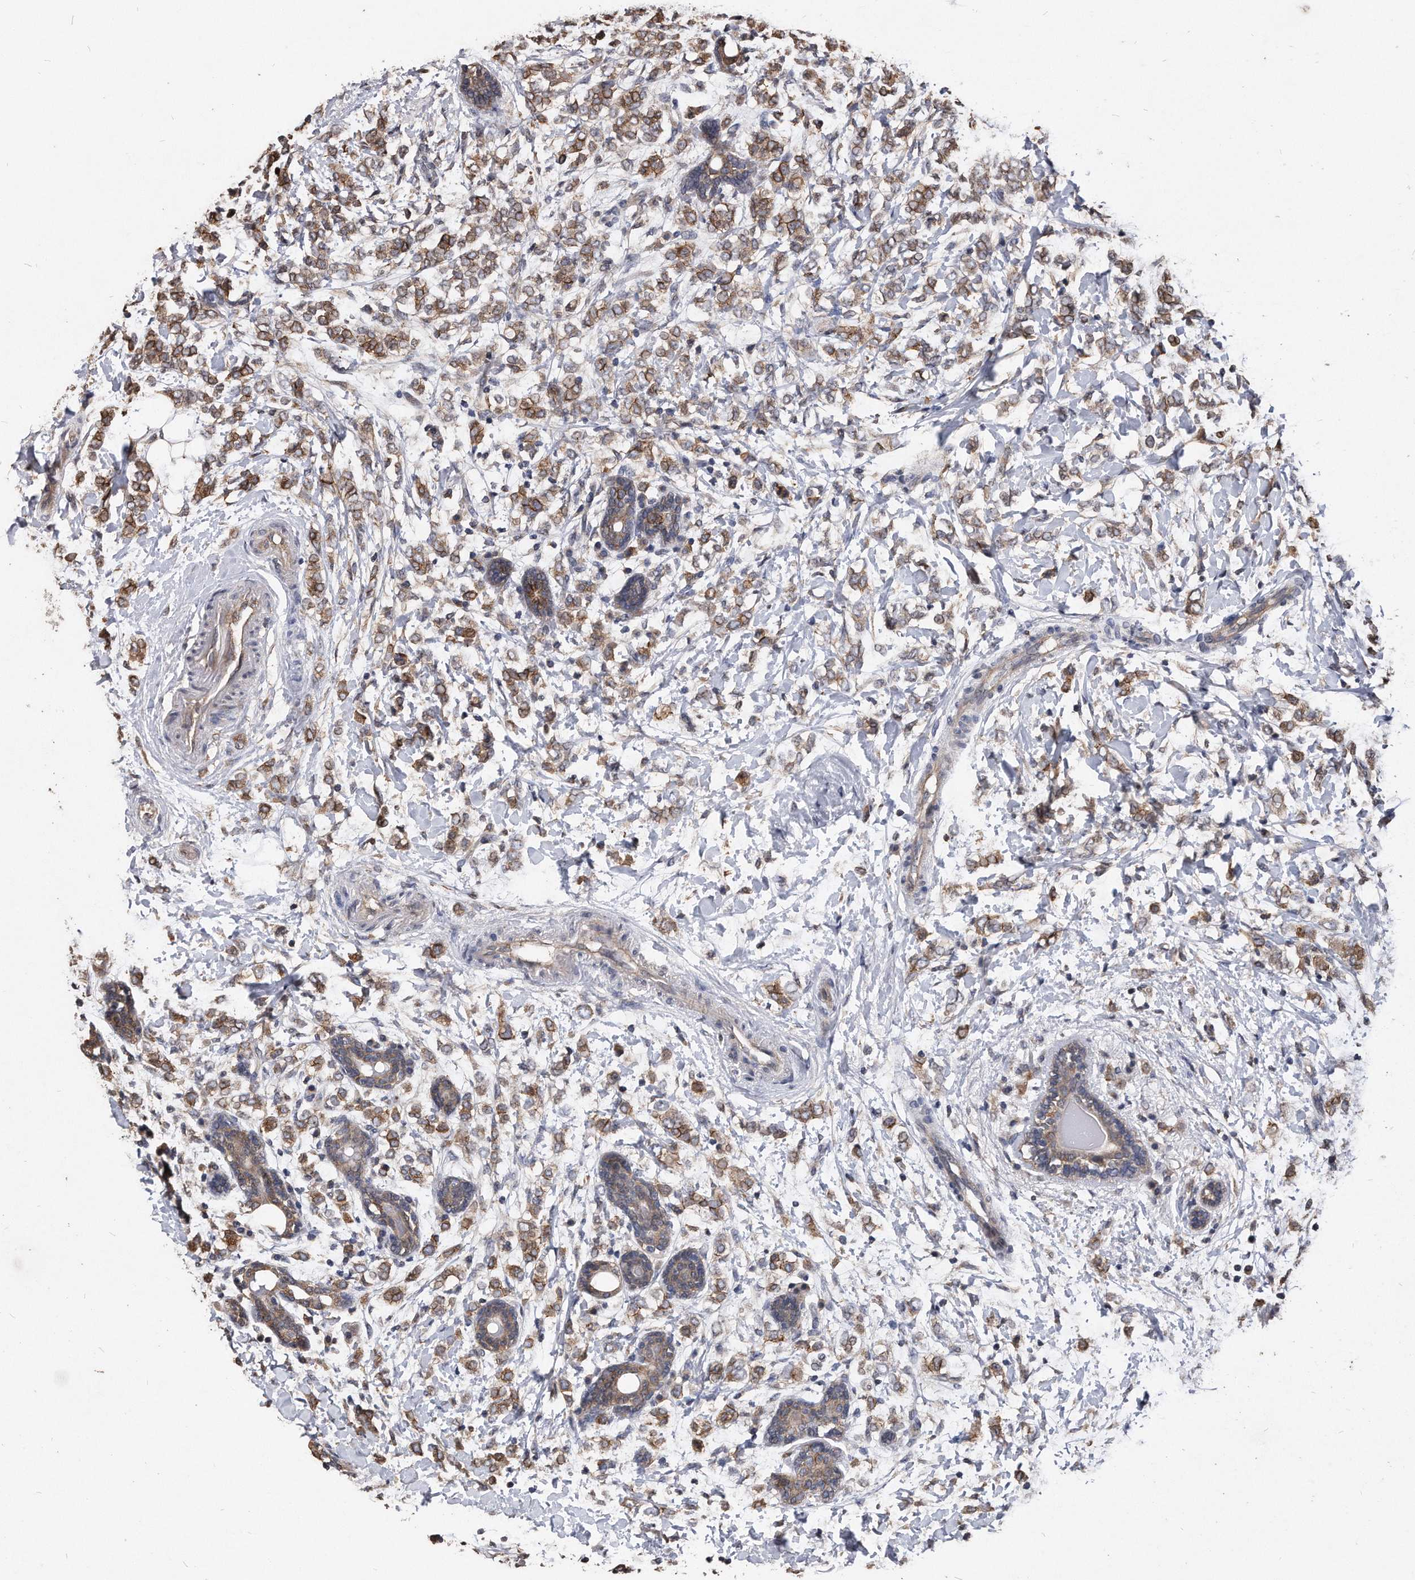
{"staining": {"intensity": "moderate", "quantity": ">75%", "location": "cytoplasmic/membranous"}, "tissue": "breast cancer", "cell_type": "Tumor cells", "image_type": "cancer", "snomed": [{"axis": "morphology", "description": "Normal tissue, NOS"}, {"axis": "morphology", "description": "Lobular carcinoma"}, {"axis": "topography", "description": "Breast"}], "caption": "Immunohistochemistry photomicrograph of neoplastic tissue: lobular carcinoma (breast) stained using IHC displays medium levels of moderate protein expression localized specifically in the cytoplasmic/membranous of tumor cells, appearing as a cytoplasmic/membranous brown color.", "gene": "IL20RA", "patient": {"sex": "female", "age": 47}}